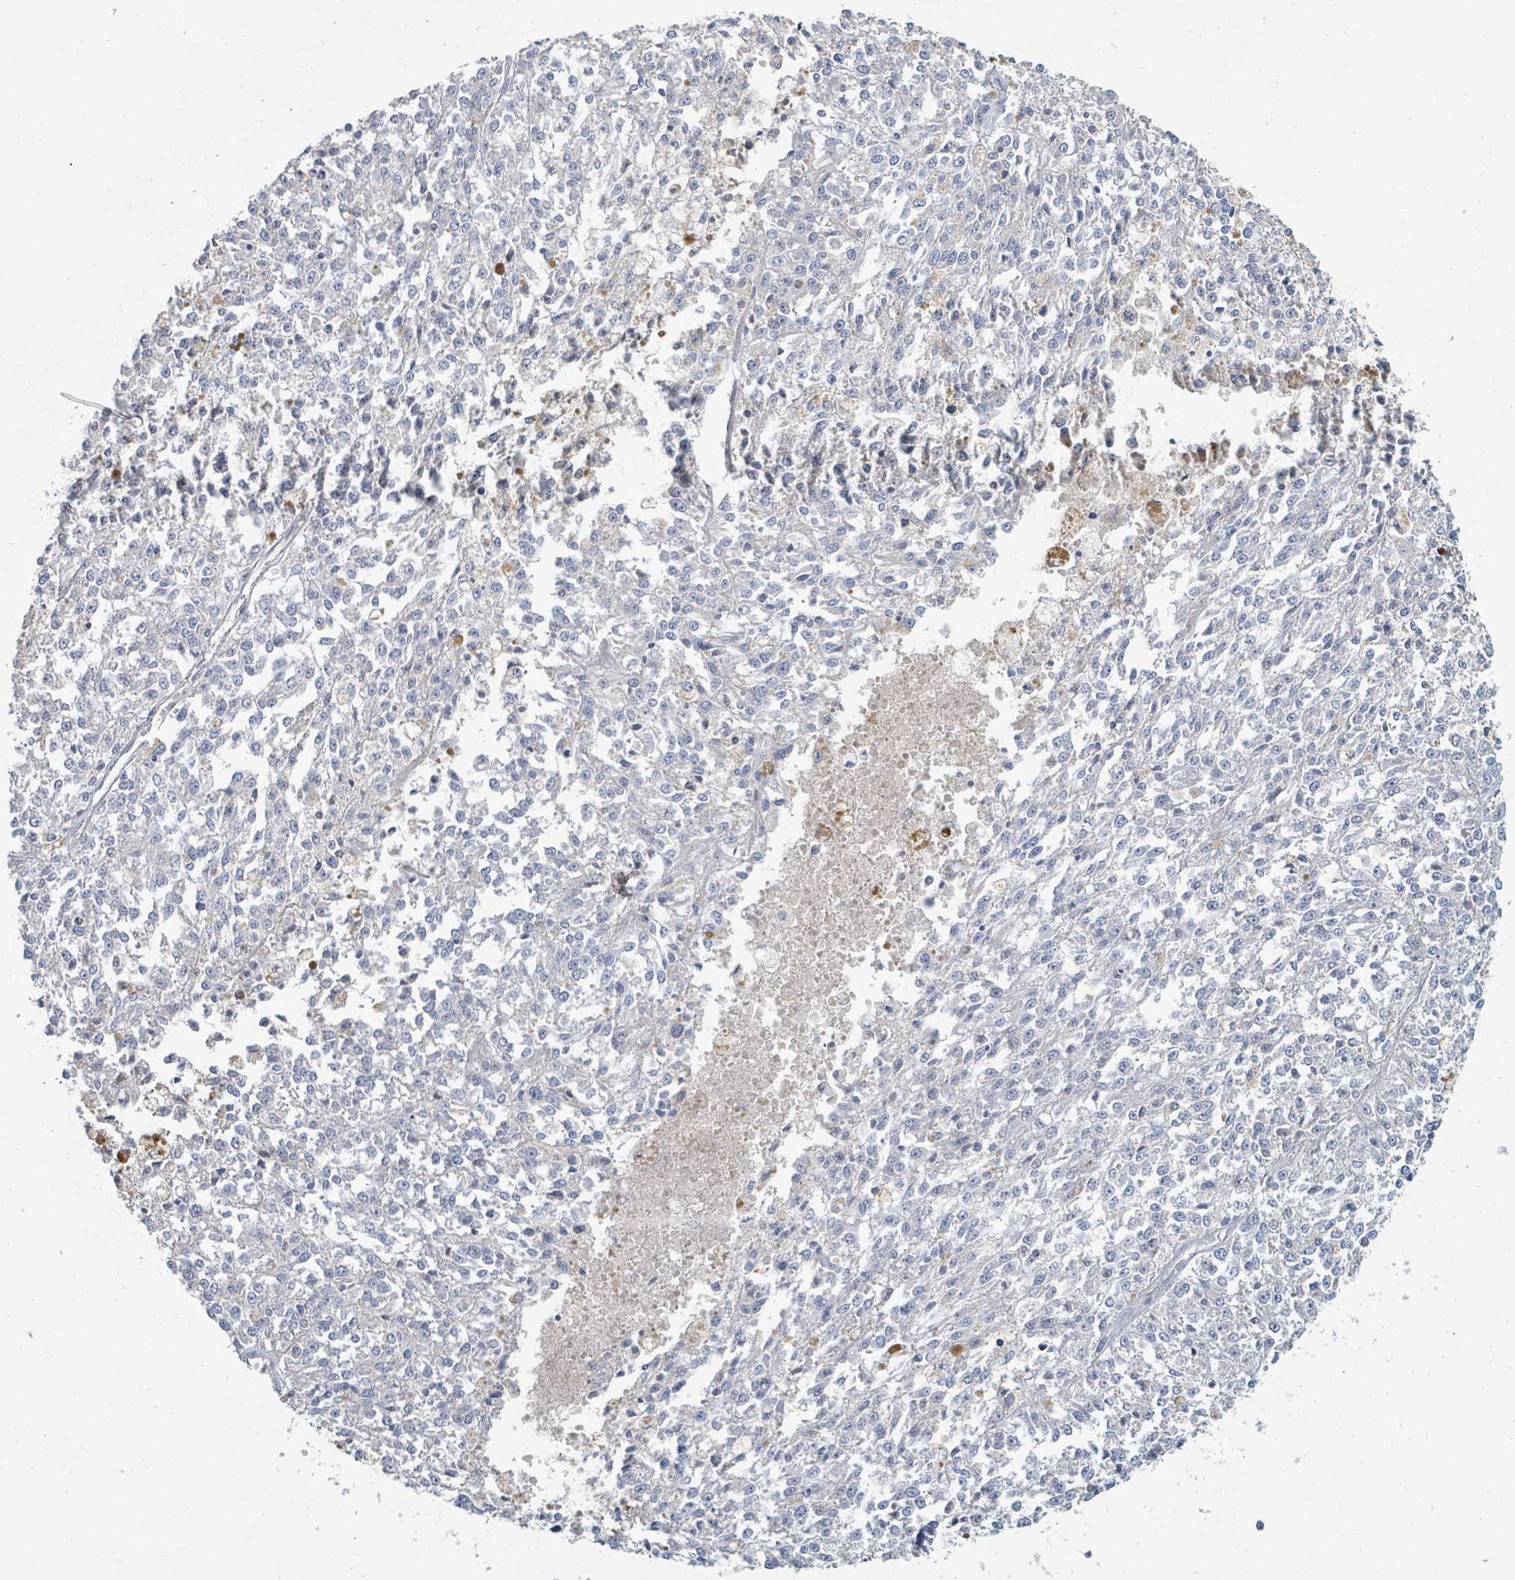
{"staining": {"intensity": "negative", "quantity": "none", "location": "none"}, "tissue": "melanoma", "cell_type": "Tumor cells", "image_type": "cancer", "snomed": [{"axis": "morphology", "description": "Malignant melanoma, NOS"}, {"axis": "topography", "description": "Skin"}], "caption": "The immunohistochemistry micrograph has no significant staining in tumor cells of malignant melanoma tissue.", "gene": "ARGFX", "patient": {"sex": "female", "age": 64}}